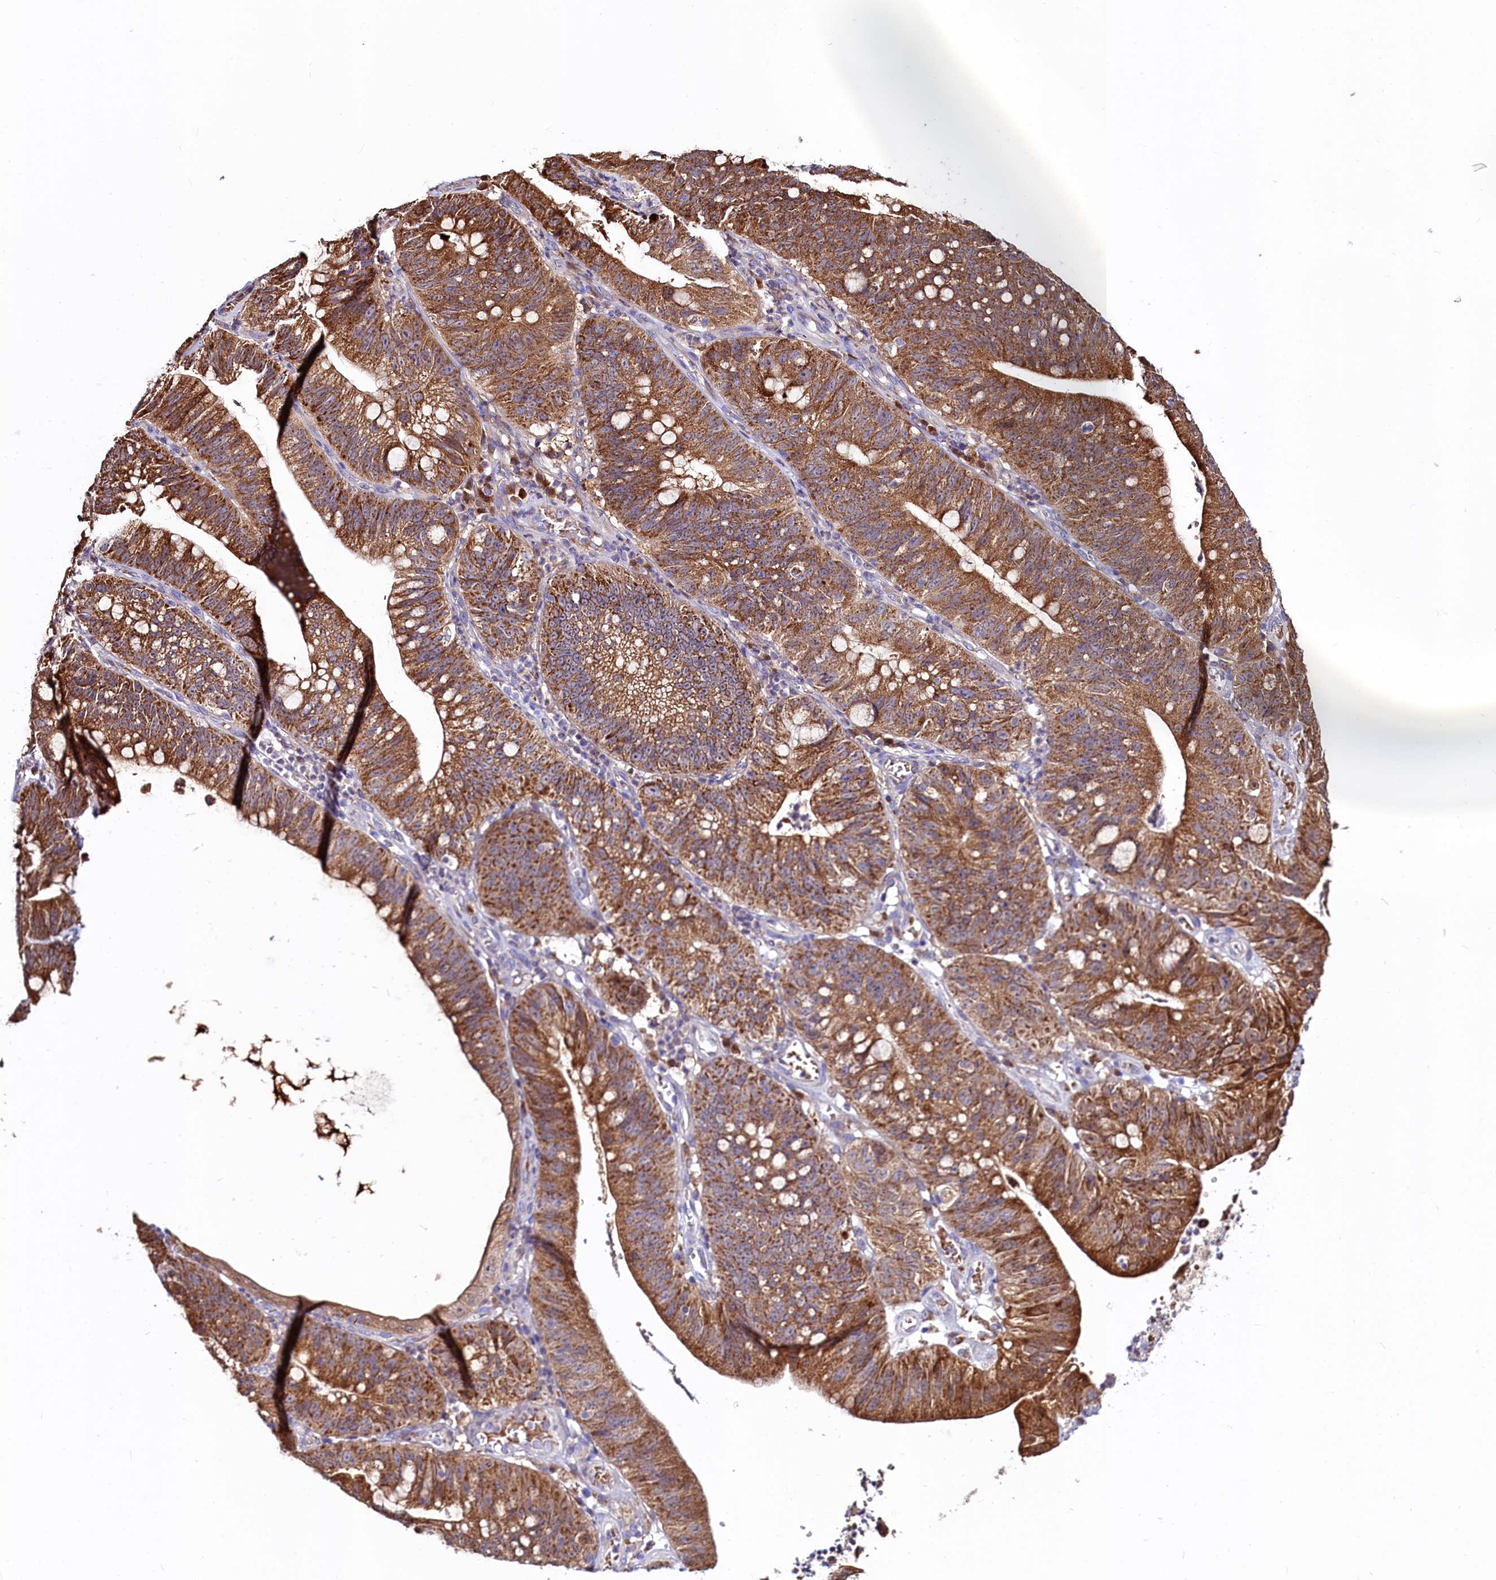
{"staining": {"intensity": "strong", "quantity": ">75%", "location": "cytoplasmic/membranous"}, "tissue": "stomach cancer", "cell_type": "Tumor cells", "image_type": "cancer", "snomed": [{"axis": "morphology", "description": "Adenocarcinoma, NOS"}, {"axis": "topography", "description": "Stomach"}], "caption": "The micrograph demonstrates staining of adenocarcinoma (stomach), revealing strong cytoplasmic/membranous protein positivity (brown color) within tumor cells.", "gene": "ASTE1", "patient": {"sex": "male", "age": 59}}